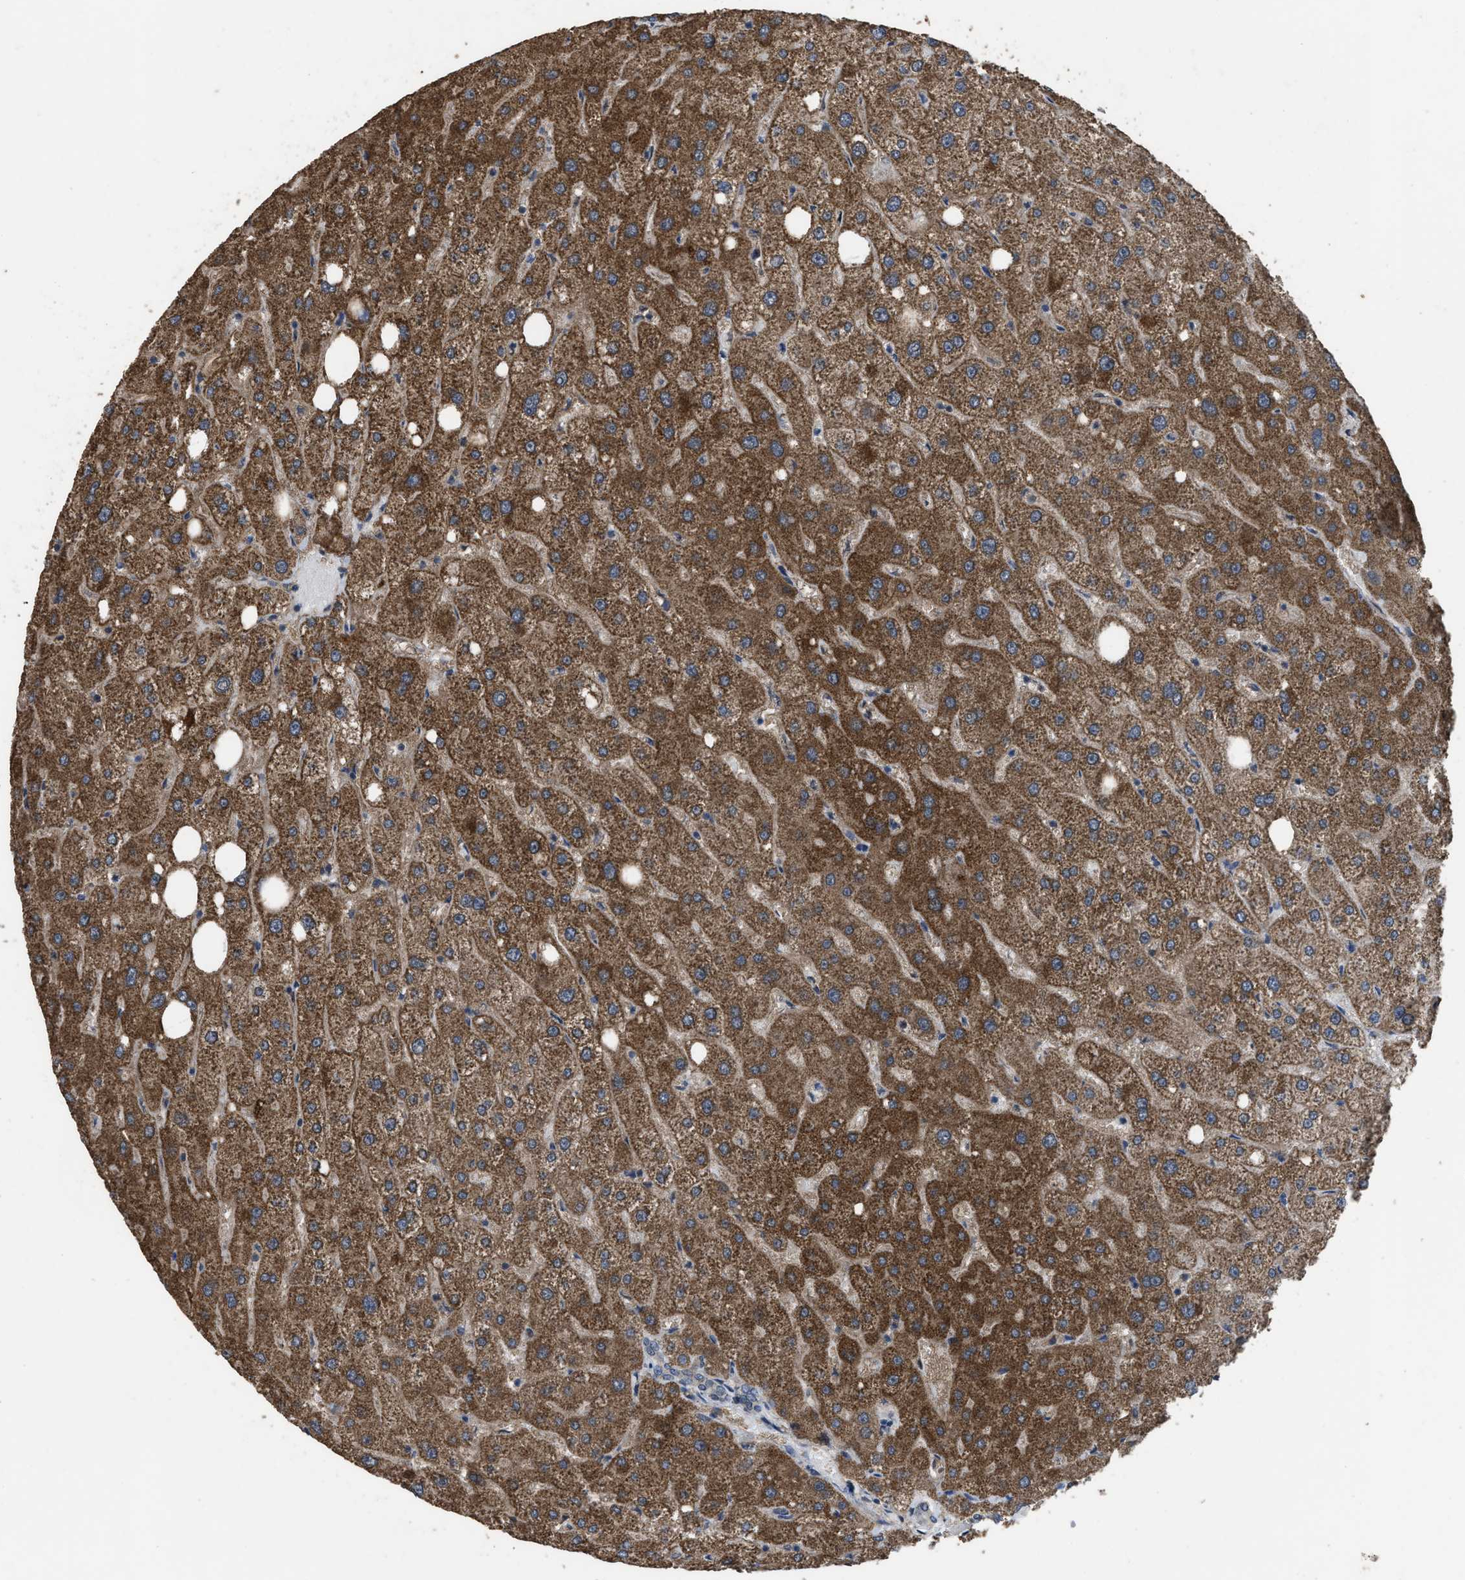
{"staining": {"intensity": "weak", "quantity": "25%-75%", "location": "cytoplasmic/membranous"}, "tissue": "liver", "cell_type": "Cholangiocytes", "image_type": "normal", "snomed": [{"axis": "morphology", "description": "Normal tissue, NOS"}, {"axis": "topography", "description": "Liver"}], "caption": "High-power microscopy captured an immunohistochemistry photomicrograph of normal liver, revealing weak cytoplasmic/membranous positivity in about 25%-75% of cholangiocytes. Using DAB (3,3'-diaminobenzidine) (brown) and hematoxylin (blue) stains, captured at high magnification using brightfield microscopy.", "gene": "ARL6", "patient": {"sex": "male", "age": 73}}